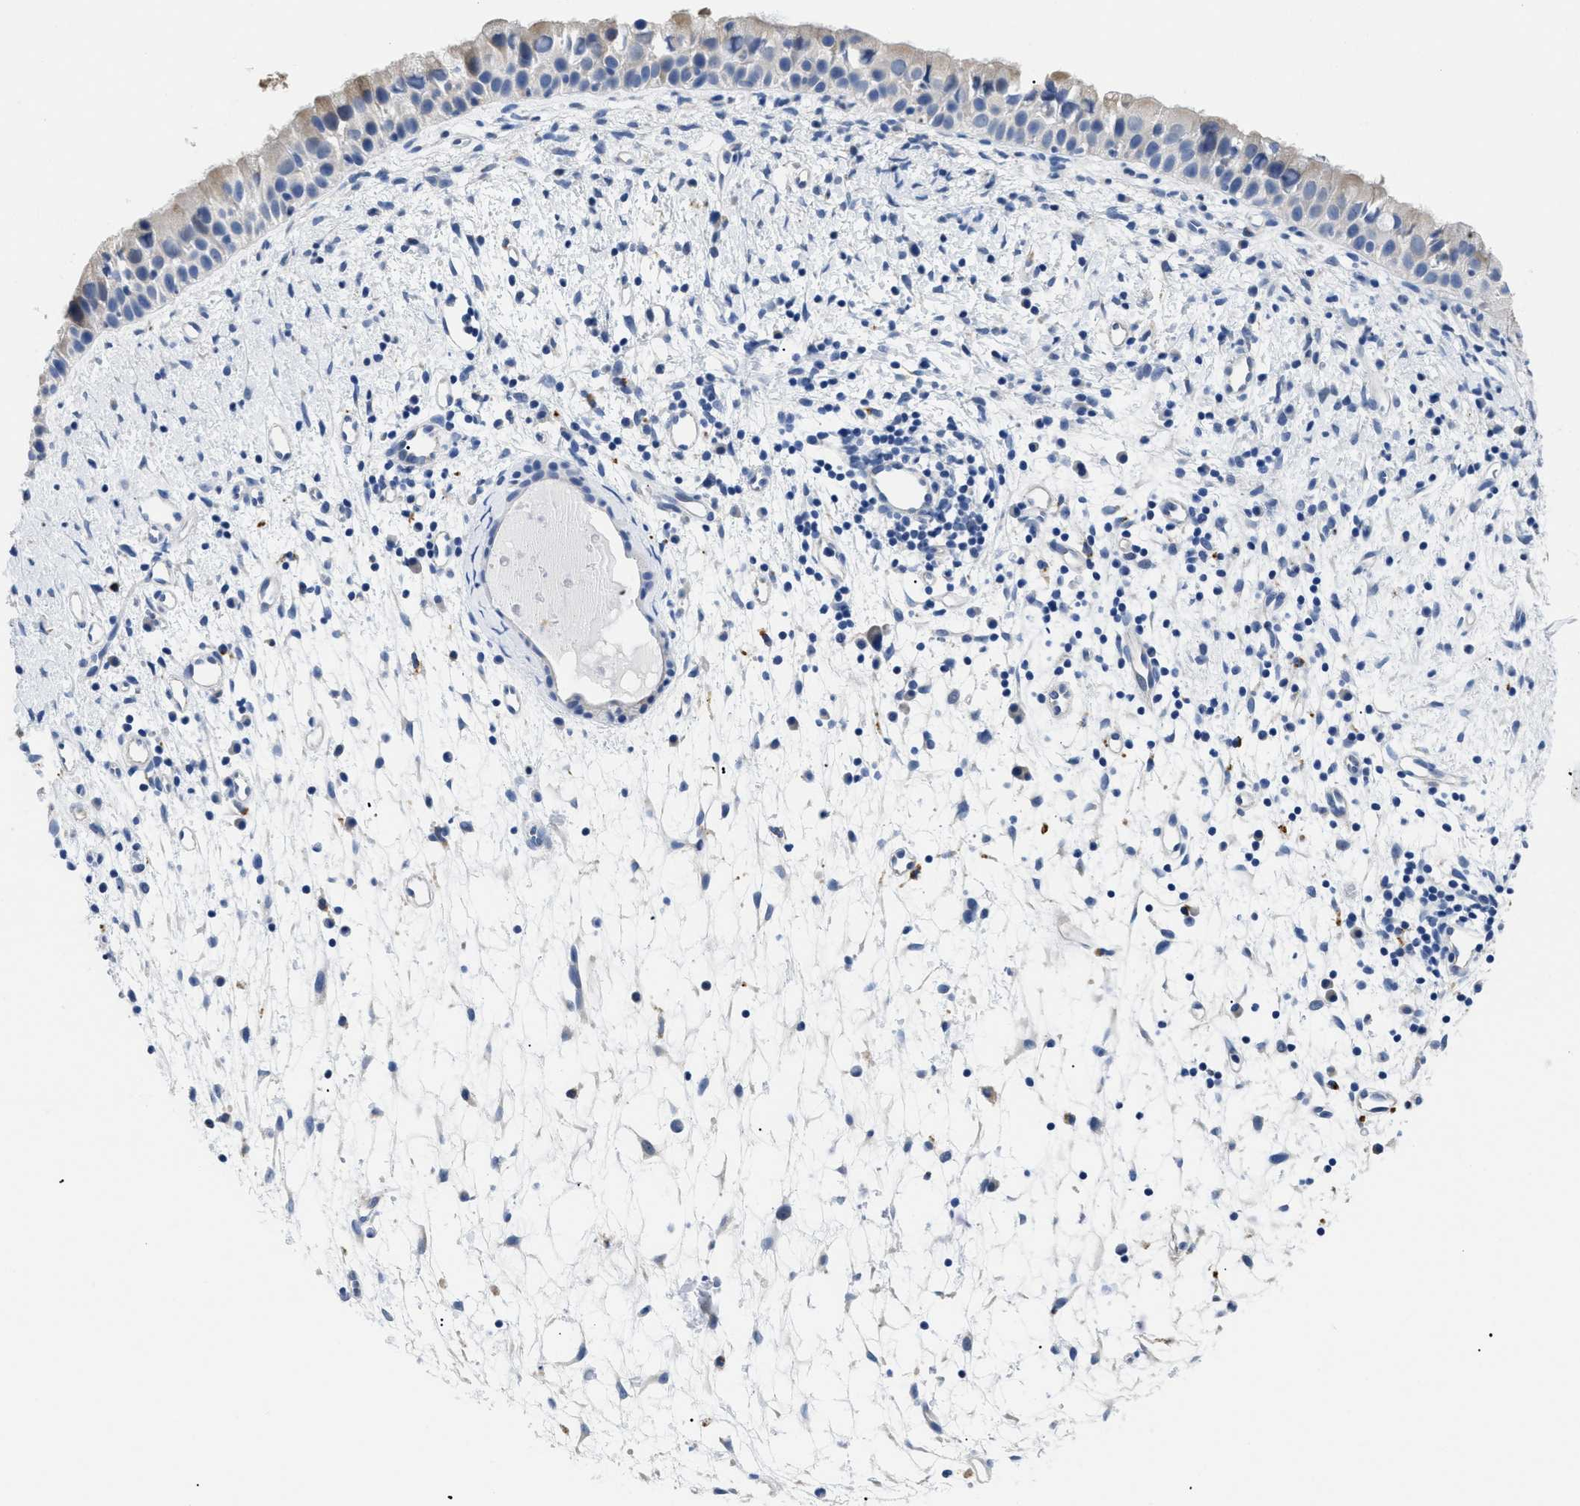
{"staining": {"intensity": "weak", "quantity": "25%-75%", "location": "cytoplasmic/membranous"}, "tissue": "nasopharynx", "cell_type": "Respiratory epithelial cells", "image_type": "normal", "snomed": [{"axis": "morphology", "description": "Normal tissue, NOS"}, {"axis": "topography", "description": "Nasopharynx"}], "caption": "IHC staining of normal nasopharynx, which demonstrates low levels of weak cytoplasmic/membranous positivity in about 25%-75% of respiratory epithelial cells indicating weak cytoplasmic/membranous protein expression. The staining was performed using DAB (3,3'-diaminobenzidine) (brown) for protein detection and nuclei were counterstained in hematoxylin (blue).", "gene": "APOBEC2", "patient": {"sex": "male", "age": 22}}